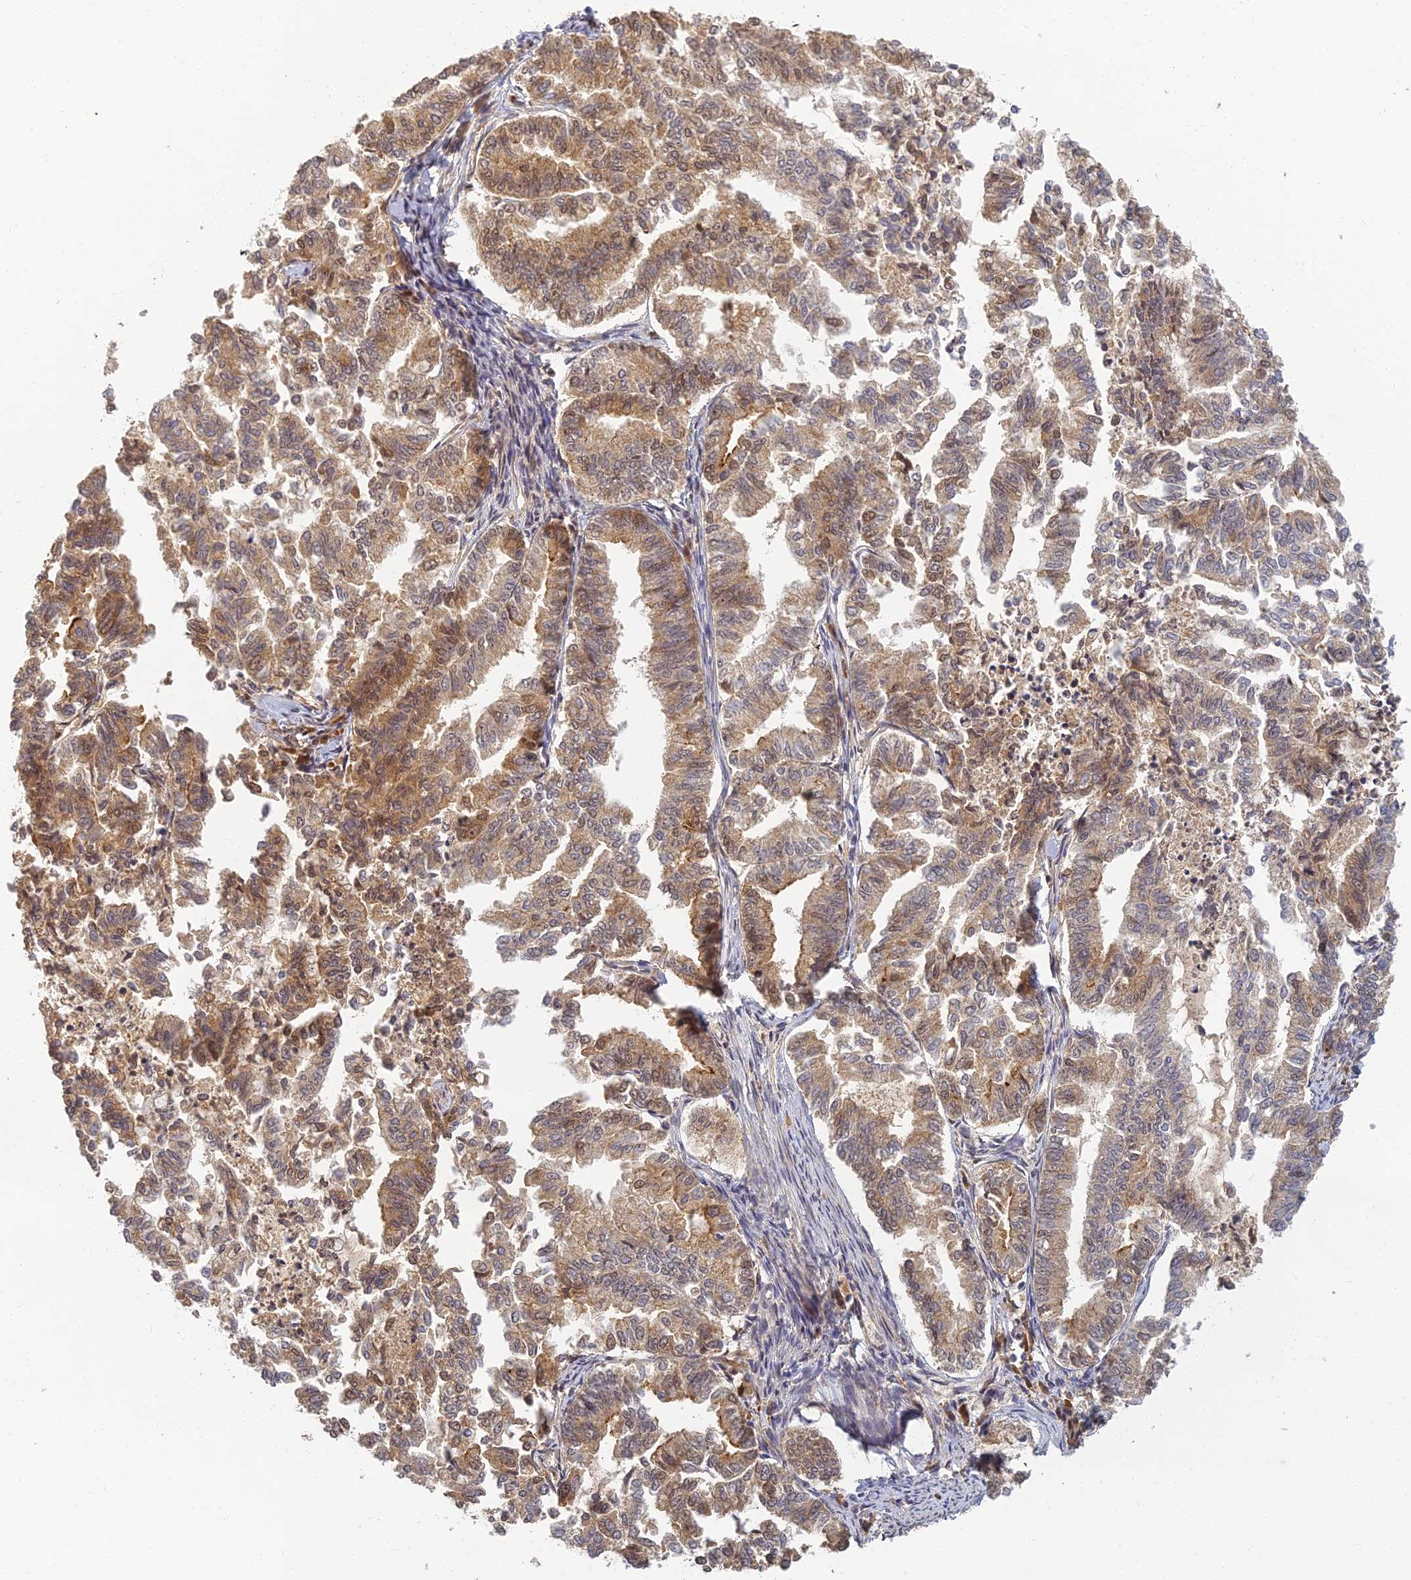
{"staining": {"intensity": "moderate", "quantity": ">75%", "location": "cytoplasmic/membranous"}, "tissue": "endometrial cancer", "cell_type": "Tumor cells", "image_type": "cancer", "snomed": [{"axis": "morphology", "description": "Adenocarcinoma, NOS"}, {"axis": "topography", "description": "Endometrium"}], "caption": "About >75% of tumor cells in human adenocarcinoma (endometrial) display moderate cytoplasmic/membranous protein staining as visualized by brown immunohistochemical staining.", "gene": "RGL3", "patient": {"sex": "female", "age": 79}}